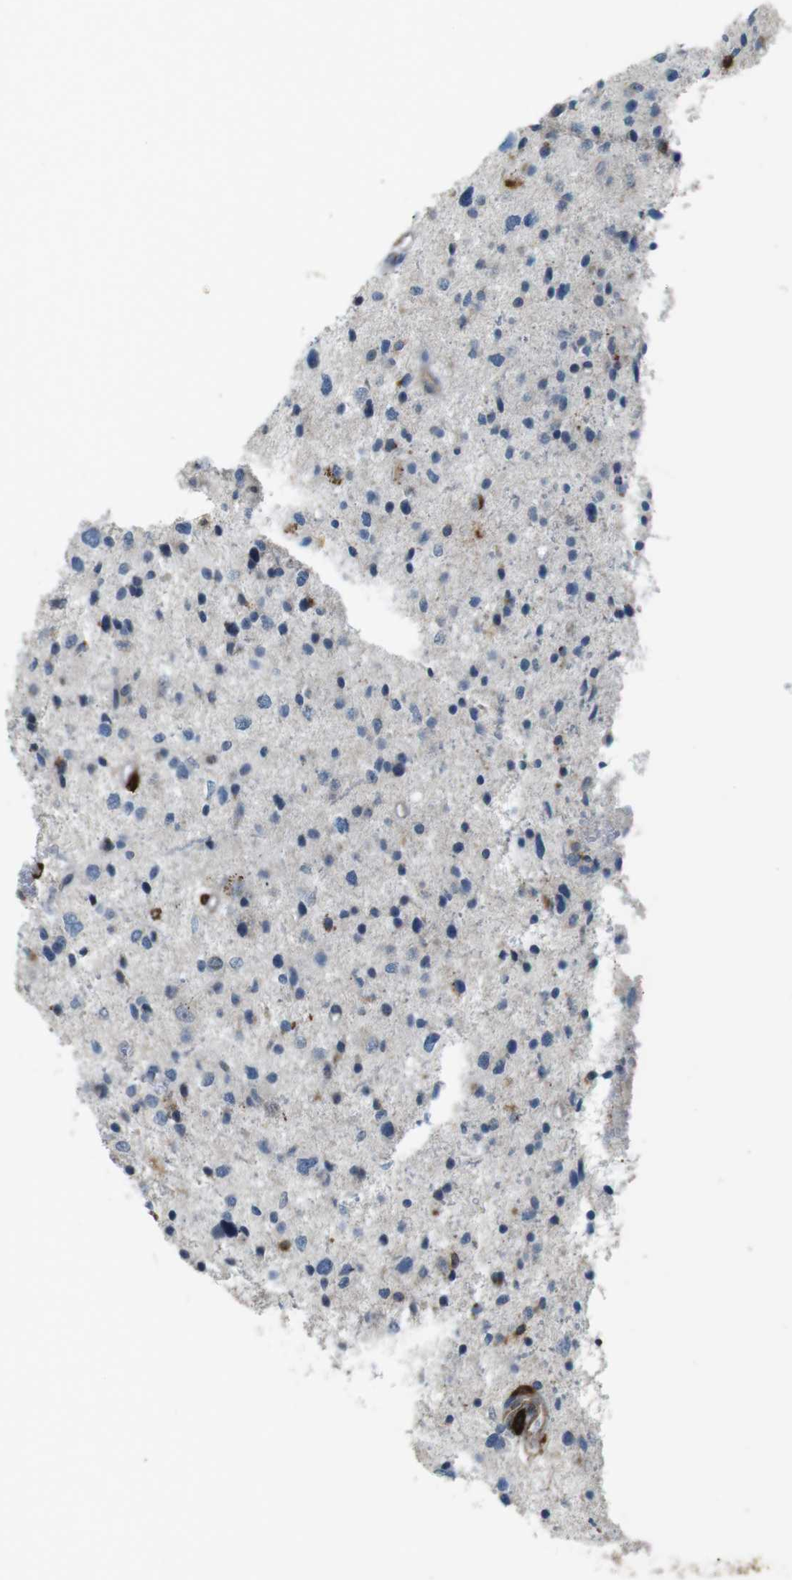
{"staining": {"intensity": "weak", "quantity": "<25%", "location": "cytoplasmic/membranous"}, "tissue": "glioma", "cell_type": "Tumor cells", "image_type": "cancer", "snomed": [{"axis": "morphology", "description": "Glioma, malignant, Low grade"}, {"axis": "topography", "description": "Brain"}], "caption": "Immunohistochemistry (IHC) micrograph of human low-grade glioma (malignant) stained for a protein (brown), which exhibits no positivity in tumor cells.", "gene": "HLA-DRA", "patient": {"sex": "female", "age": 37}}